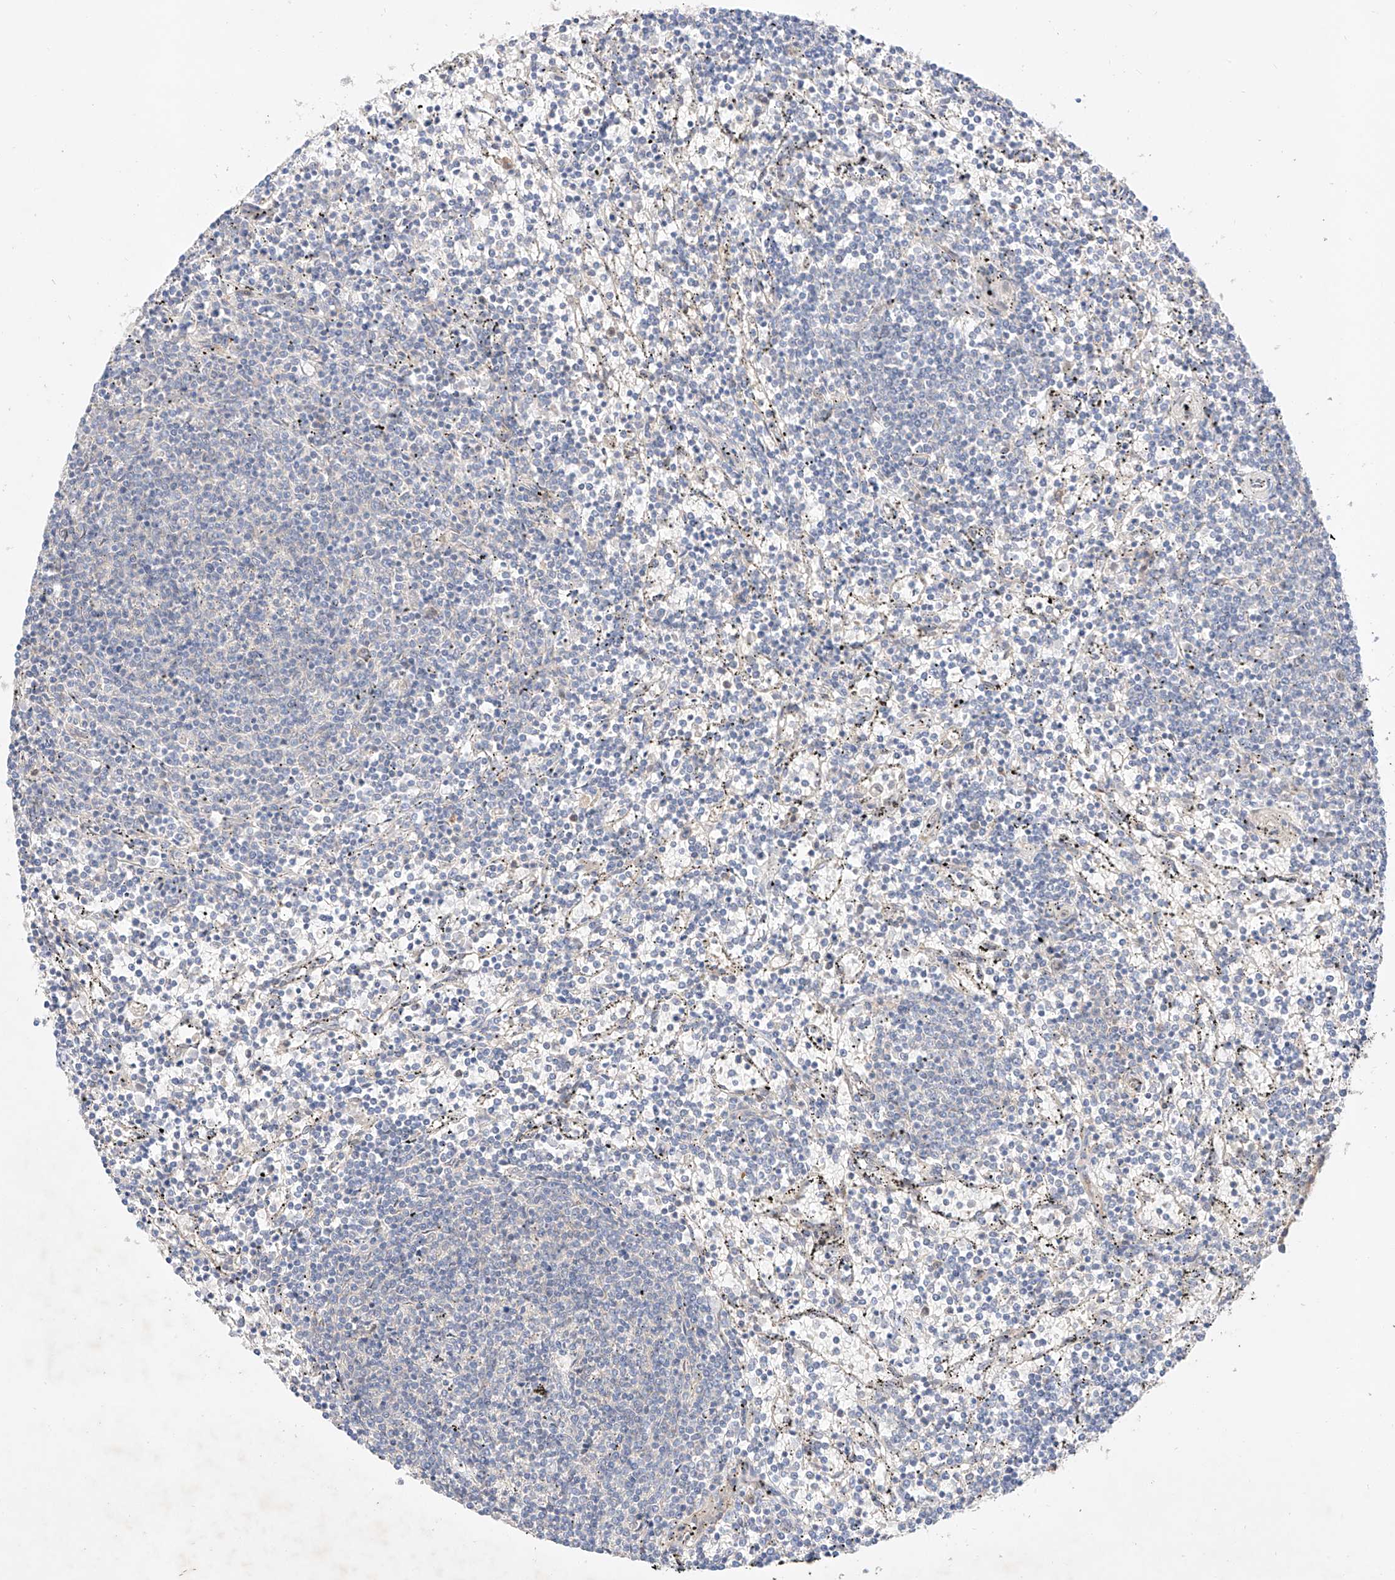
{"staining": {"intensity": "negative", "quantity": "none", "location": "none"}, "tissue": "lymphoma", "cell_type": "Tumor cells", "image_type": "cancer", "snomed": [{"axis": "morphology", "description": "Malignant lymphoma, non-Hodgkin's type, Low grade"}, {"axis": "topography", "description": "Spleen"}], "caption": "This is an immunohistochemistry (IHC) image of human malignant lymphoma, non-Hodgkin's type (low-grade). There is no staining in tumor cells.", "gene": "ZNF124", "patient": {"sex": "female", "age": 50}}